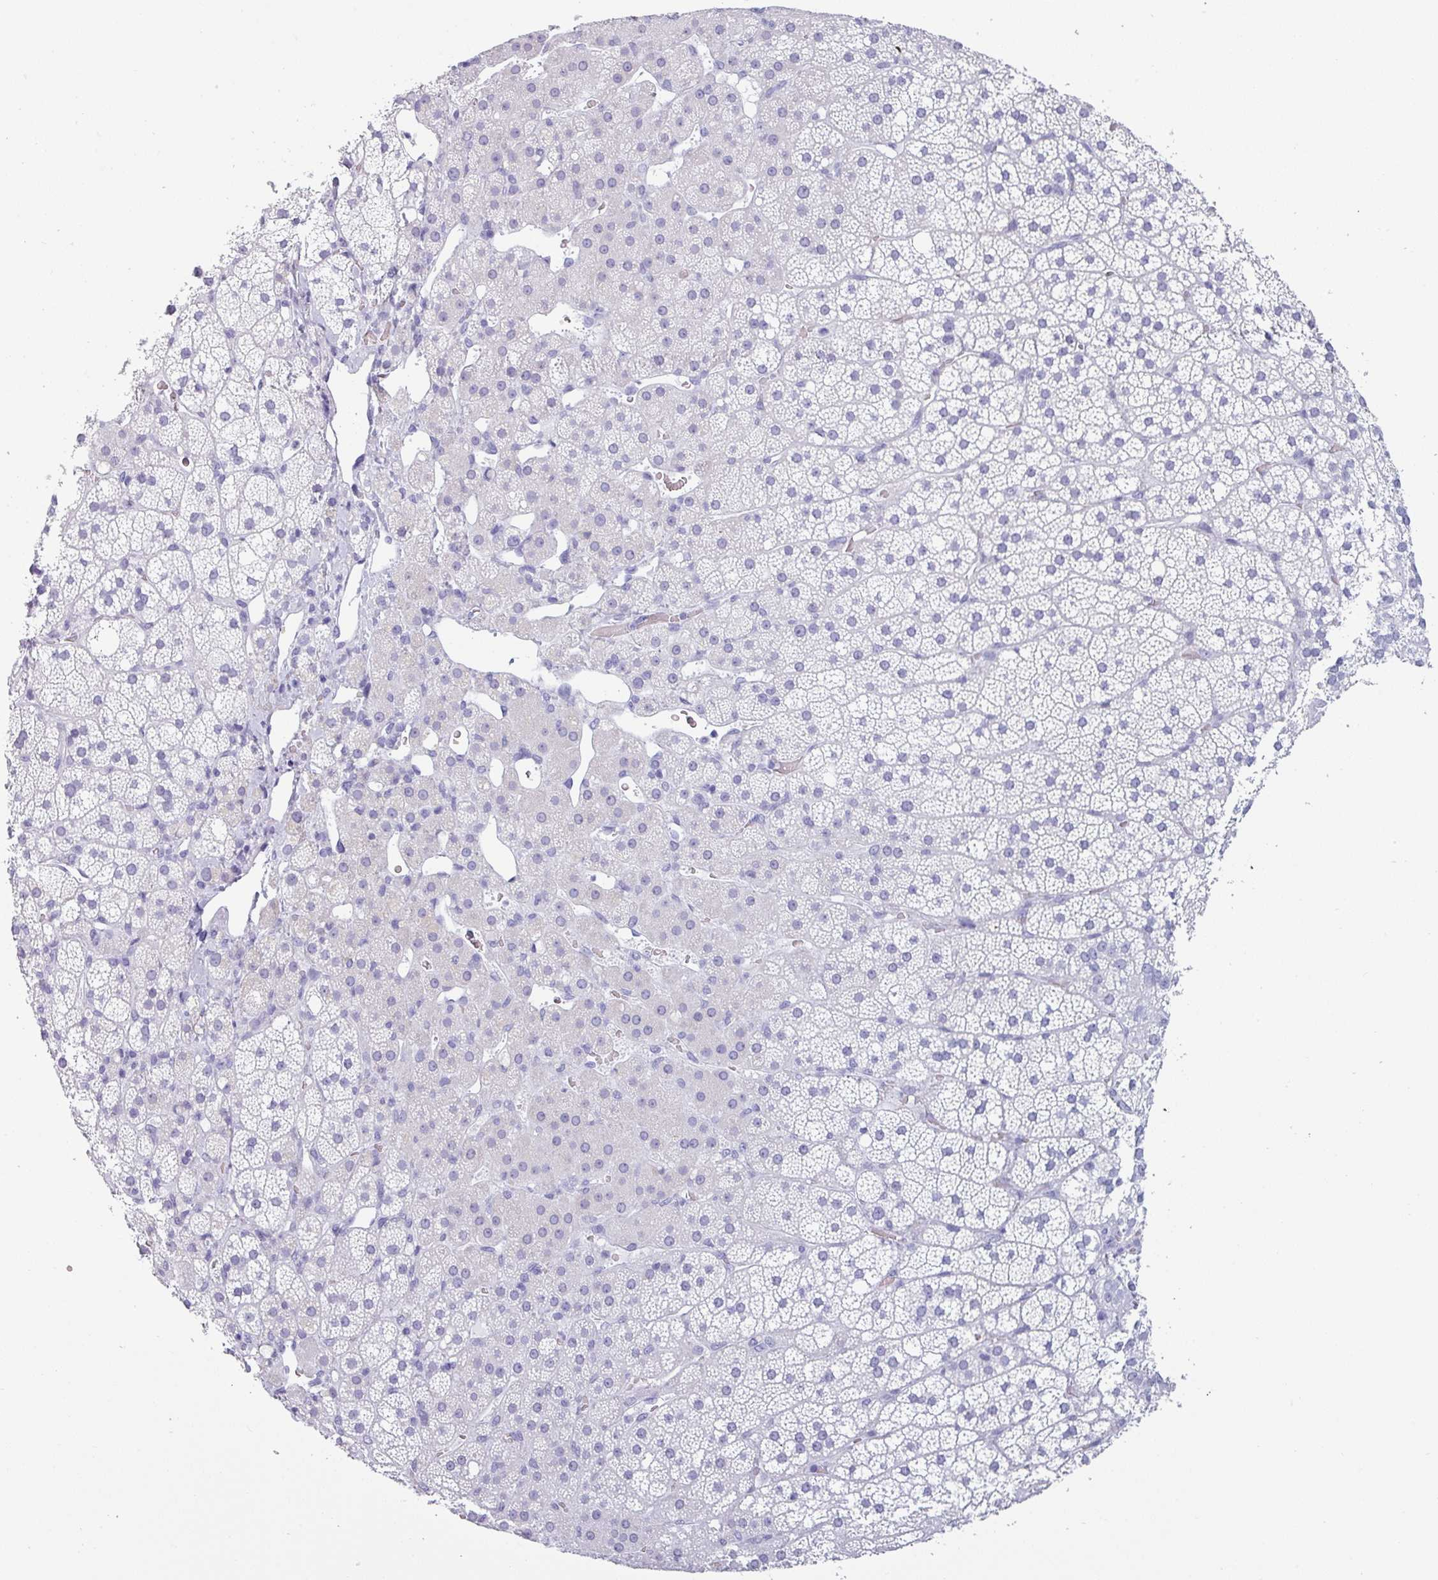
{"staining": {"intensity": "negative", "quantity": "none", "location": "none"}, "tissue": "adrenal gland", "cell_type": "Glandular cells", "image_type": "normal", "snomed": [{"axis": "morphology", "description": "Normal tissue, NOS"}, {"axis": "topography", "description": "Adrenal gland"}], "caption": "The image reveals no staining of glandular cells in benign adrenal gland.", "gene": "CRYBB2", "patient": {"sex": "male", "age": 53}}